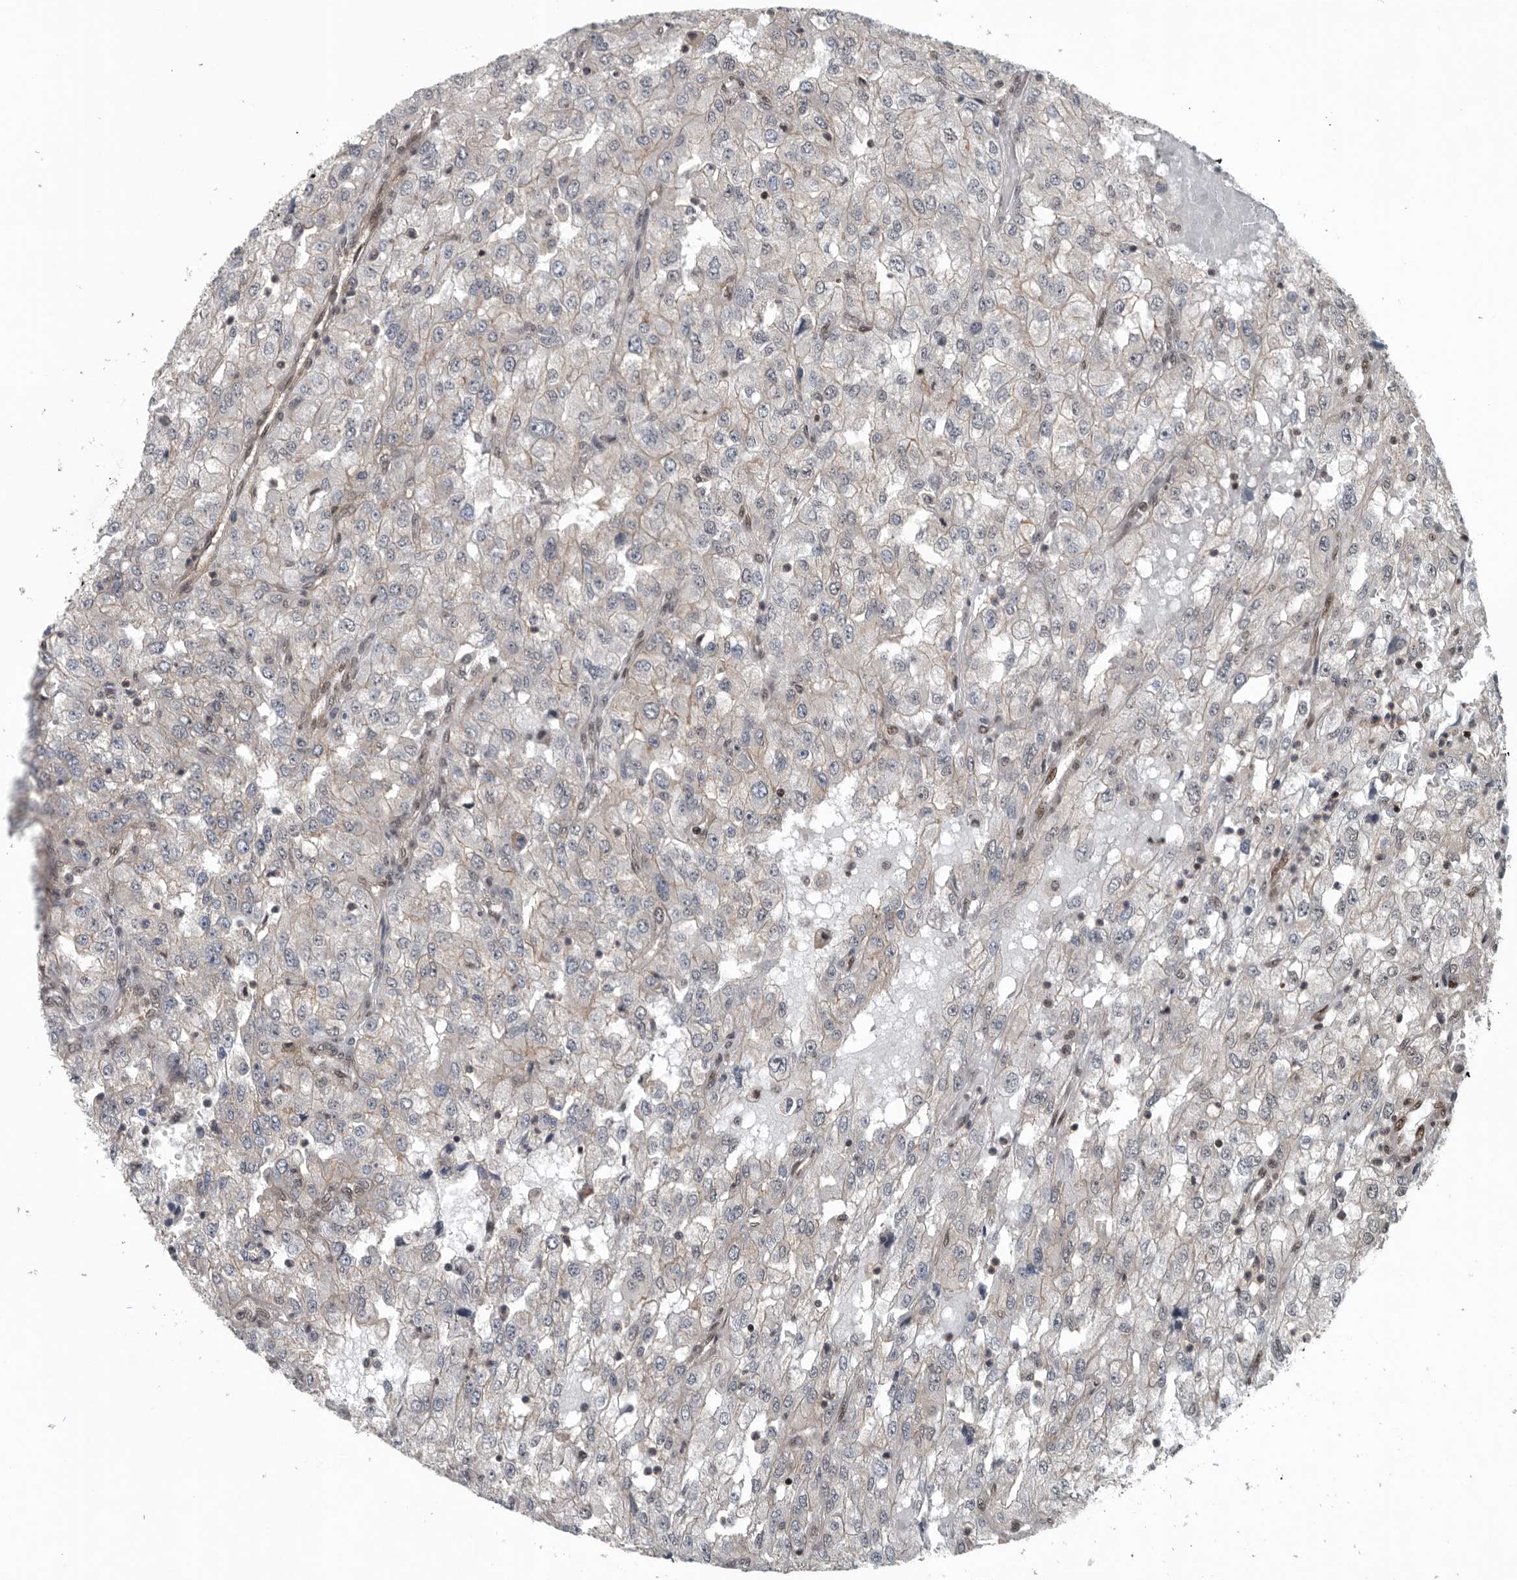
{"staining": {"intensity": "weak", "quantity": "25%-75%", "location": "cytoplasmic/membranous"}, "tissue": "renal cancer", "cell_type": "Tumor cells", "image_type": "cancer", "snomed": [{"axis": "morphology", "description": "Adenocarcinoma, NOS"}, {"axis": "topography", "description": "Kidney"}], "caption": "Adenocarcinoma (renal) was stained to show a protein in brown. There is low levels of weak cytoplasmic/membranous positivity in approximately 25%-75% of tumor cells.", "gene": "SENP7", "patient": {"sex": "female", "age": 54}}